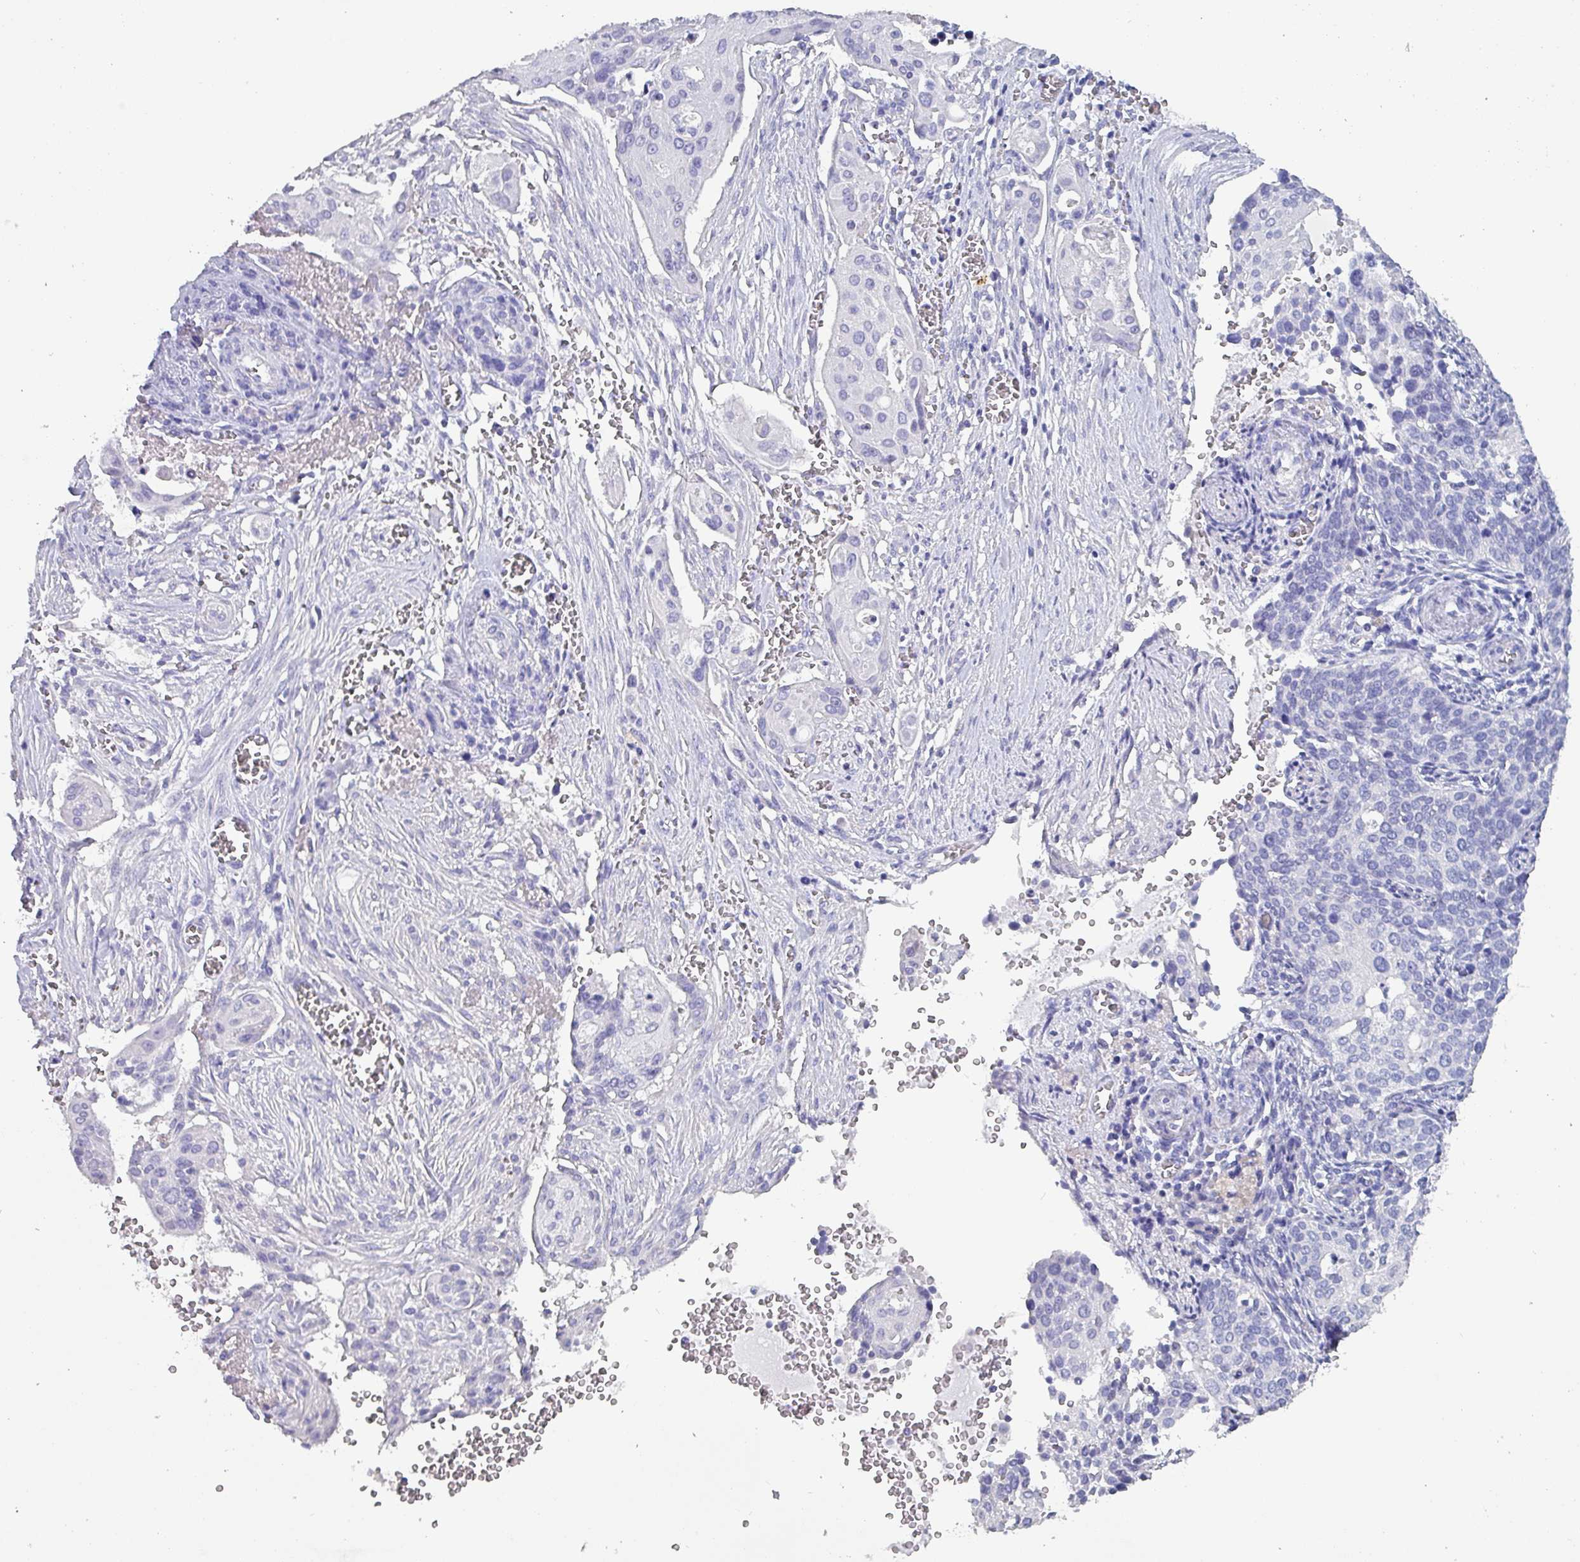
{"staining": {"intensity": "negative", "quantity": "none", "location": "none"}, "tissue": "cervical cancer", "cell_type": "Tumor cells", "image_type": "cancer", "snomed": [{"axis": "morphology", "description": "Squamous cell carcinoma, NOS"}, {"axis": "topography", "description": "Cervix"}], "caption": "A micrograph of human squamous cell carcinoma (cervical) is negative for staining in tumor cells.", "gene": "INS-IGF2", "patient": {"sex": "female", "age": 44}}